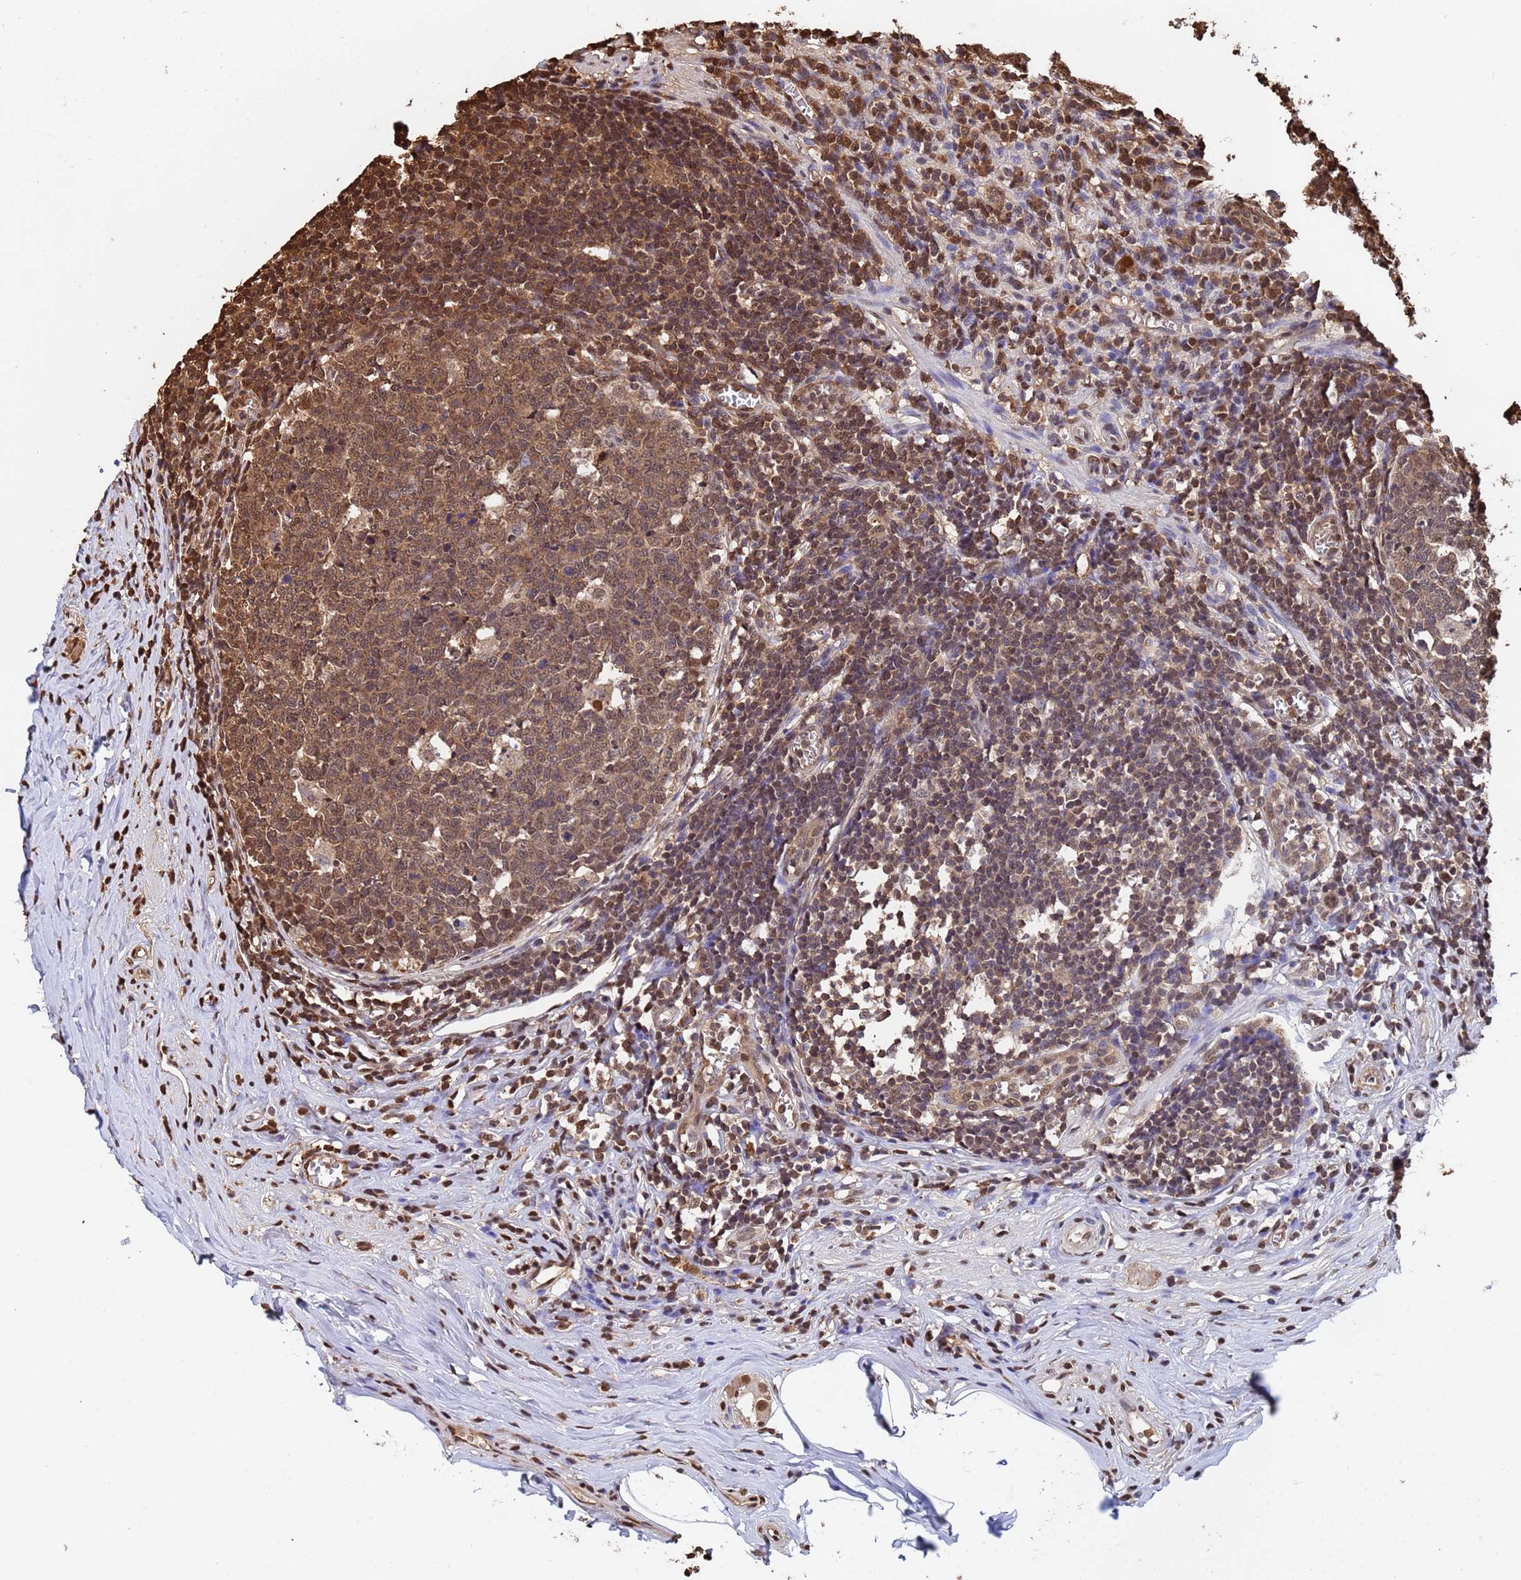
{"staining": {"intensity": "weak", "quantity": "25%-75%", "location": "cytoplasmic/membranous,nuclear"}, "tissue": "appendix", "cell_type": "Glandular cells", "image_type": "normal", "snomed": [{"axis": "morphology", "description": "Normal tissue, NOS"}, {"axis": "topography", "description": "Appendix"}], "caption": "Protein staining of normal appendix demonstrates weak cytoplasmic/membranous,nuclear positivity in approximately 25%-75% of glandular cells. The protein is shown in brown color, while the nuclei are stained blue.", "gene": "SUMO2", "patient": {"sex": "male", "age": 56}}